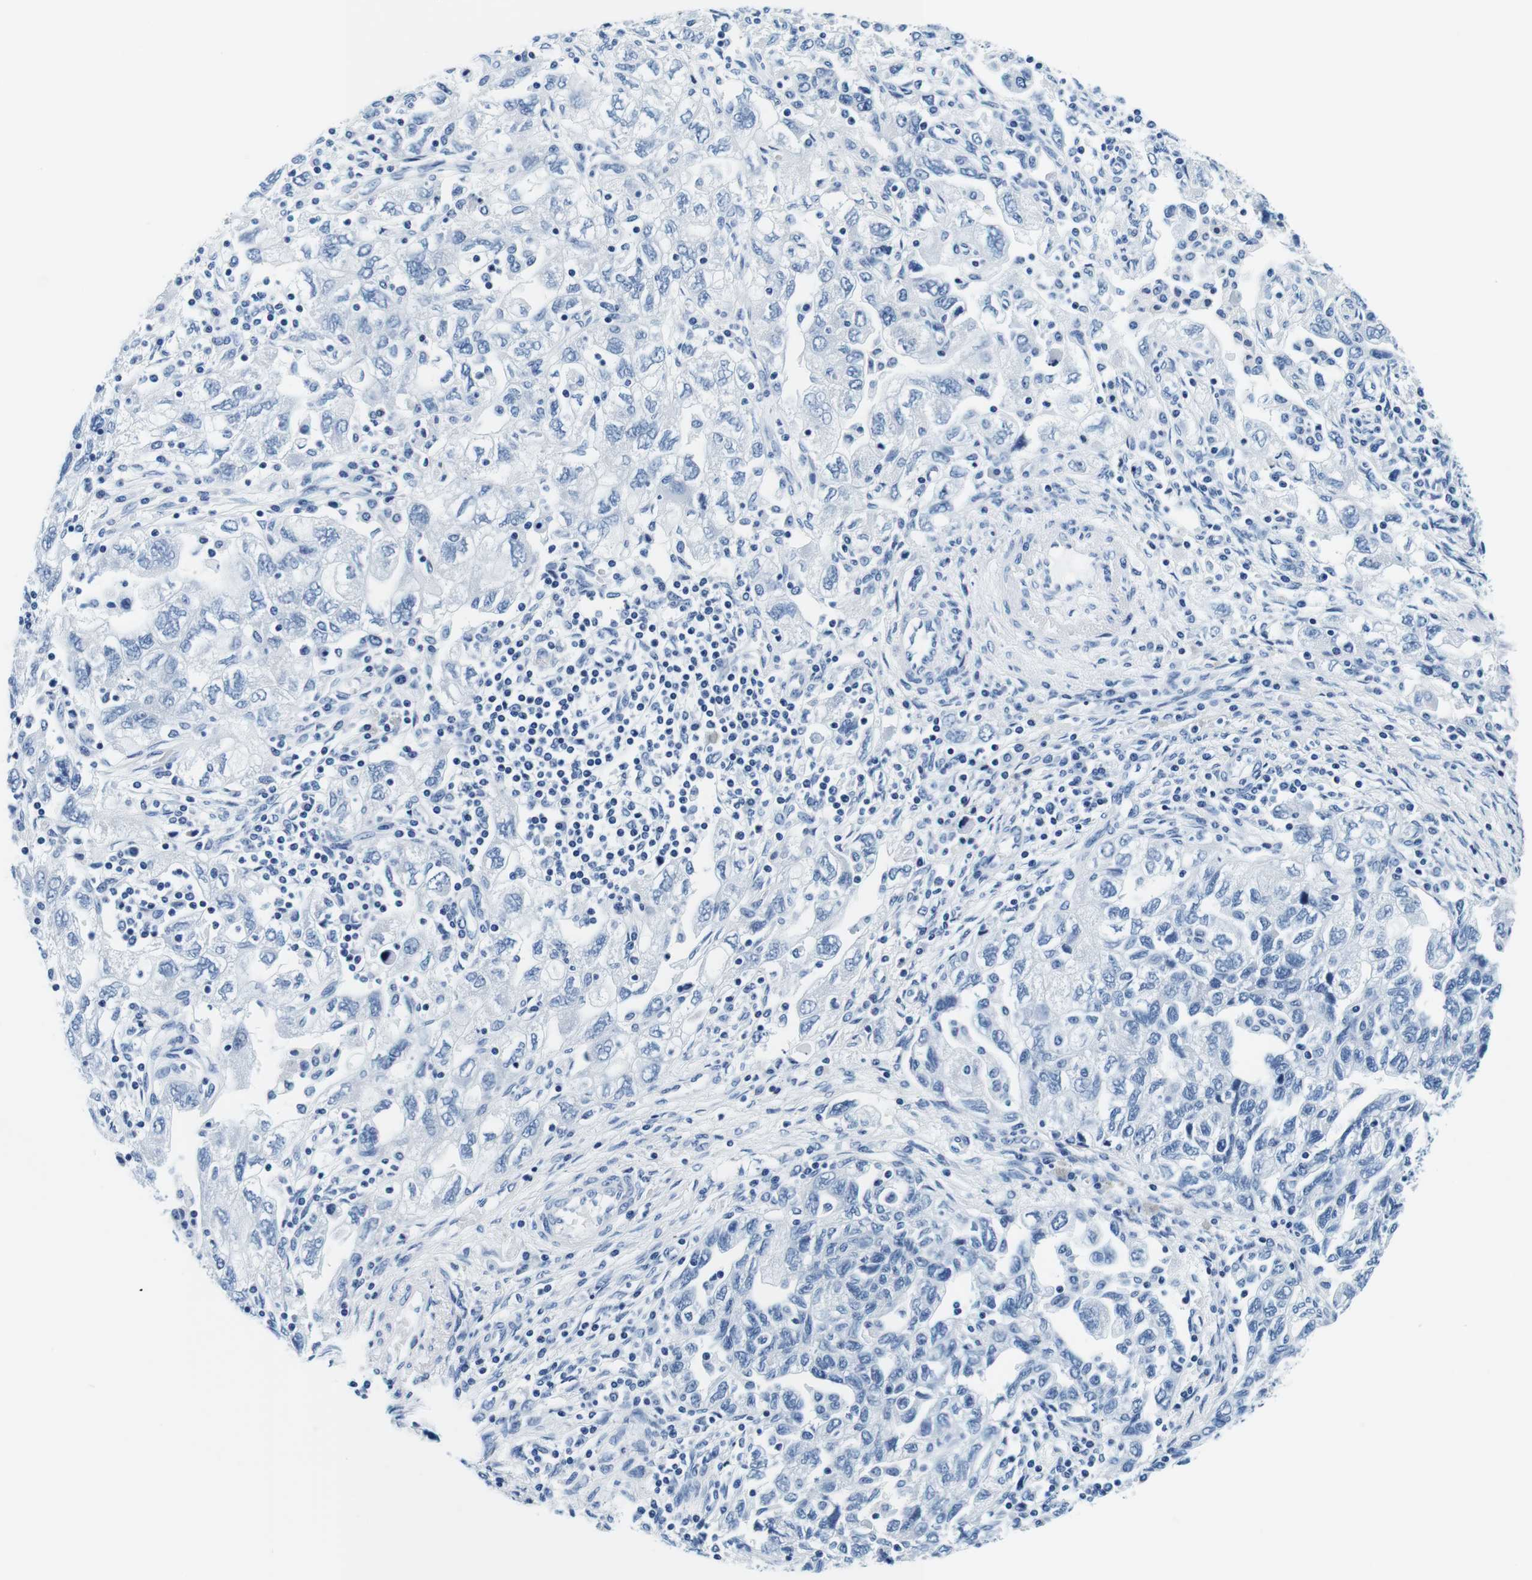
{"staining": {"intensity": "negative", "quantity": "none", "location": "none"}, "tissue": "ovarian cancer", "cell_type": "Tumor cells", "image_type": "cancer", "snomed": [{"axis": "morphology", "description": "Carcinoma, NOS"}, {"axis": "morphology", "description": "Cystadenocarcinoma, serous, NOS"}, {"axis": "topography", "description": "Ovary"}], "caption": "Tumor cells are negative for brown protein staining in carcinoma (ovarian).", "gene": "ELANE", "patient": {"sex": "female", "age": 69}}